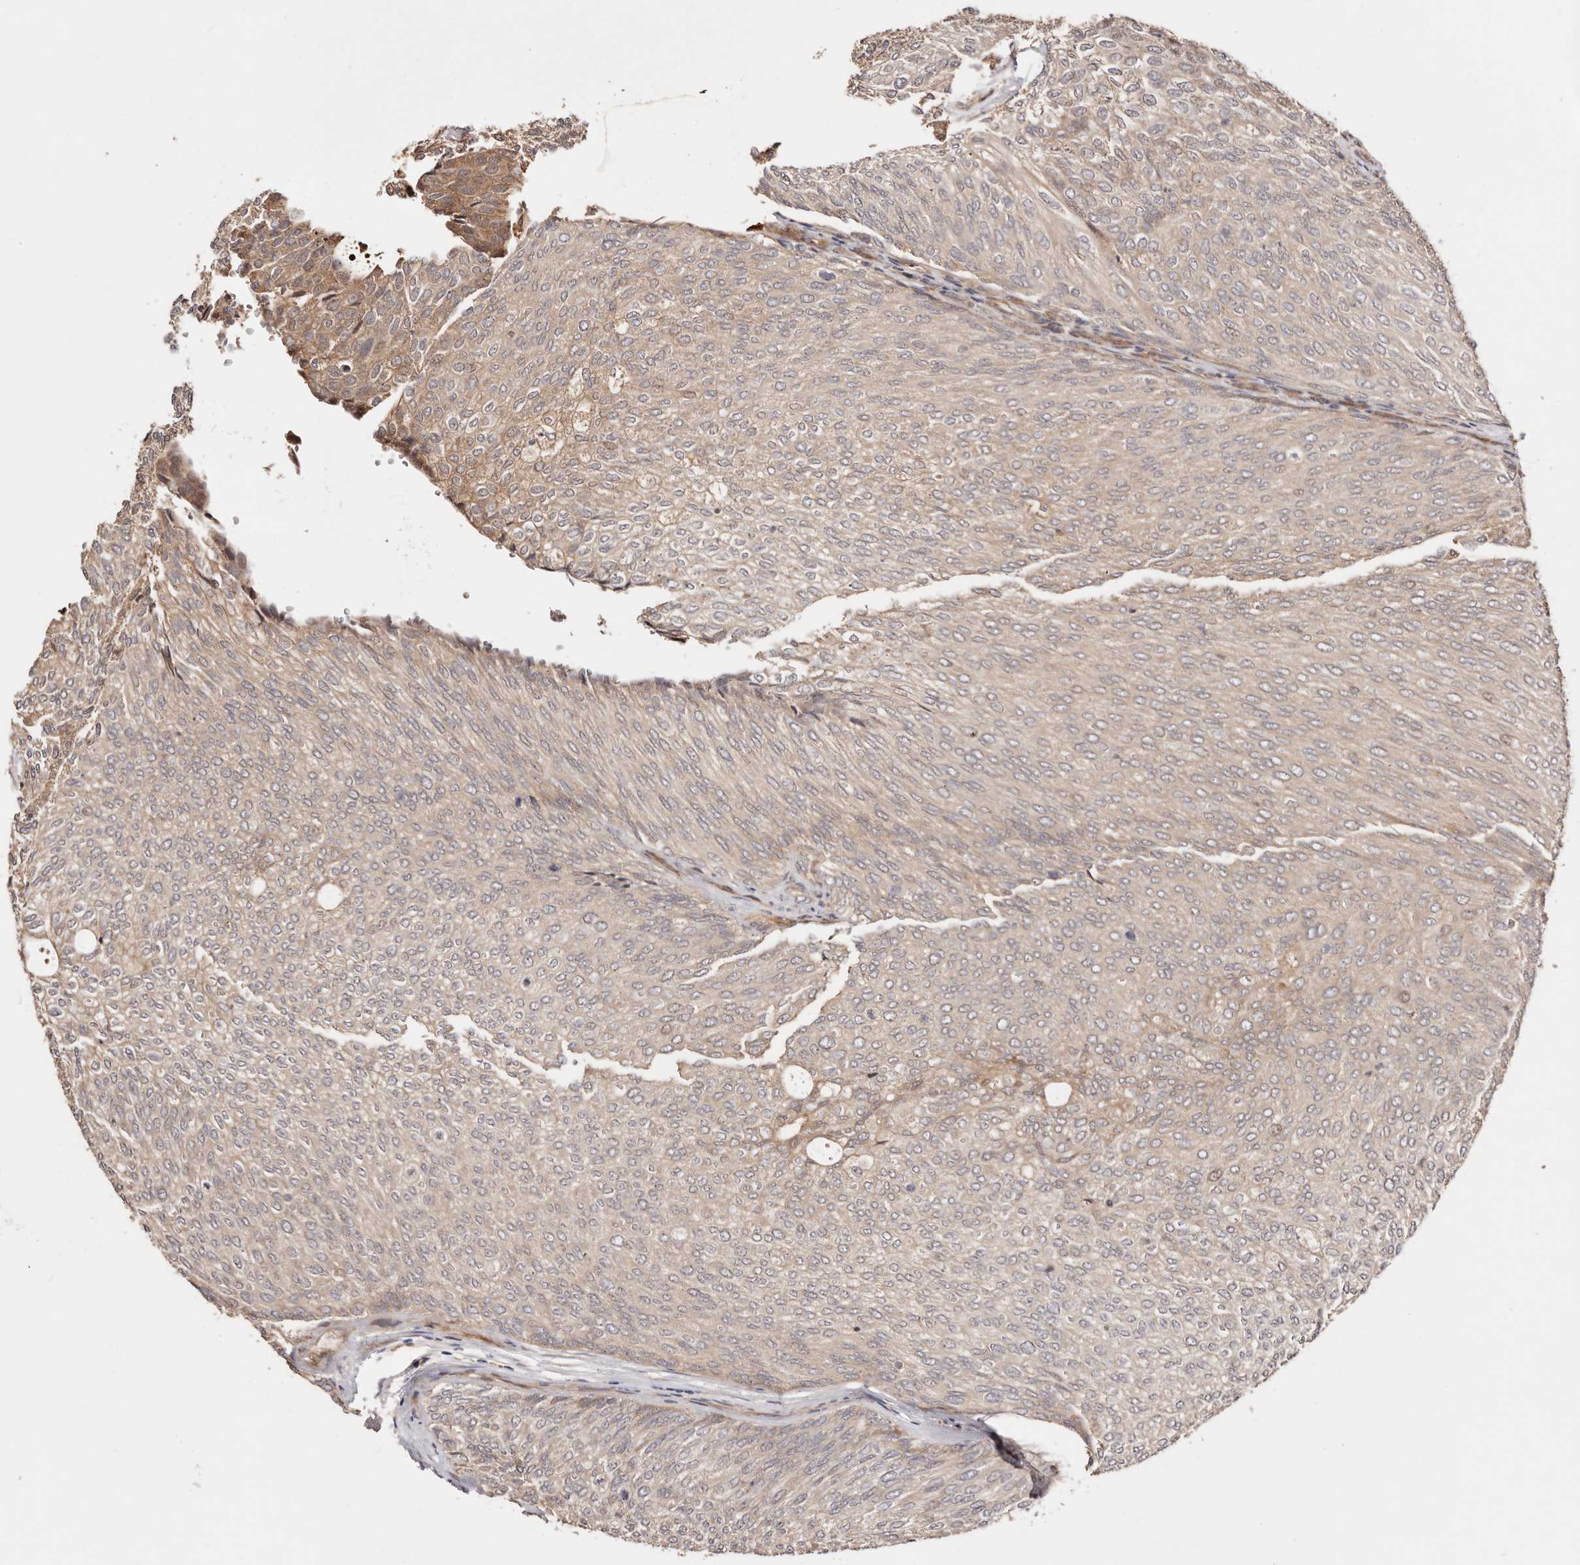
{"staining": {"intensity": "weak", "quantity": "25%-75%", "location": "cytoplasmic/membranous"}, "tissue": "urothelial cancer", "cell_type": "Tumor cells", "image_type": "cancer", "snomed": [{"axis": "morphology", "description": "Urothelial carcinoma, Low grade"}, {"axis": "topography", "description": "Urinary bladder"}], "caption": "Immunohistochemistry image of urothelial cancer stained for a protein (brown), which shows low levels of weak cytoplasmic/membranous staining in about 25%-75% of tumor cells.", "gene": "PTPN22", "patient": {"sex": "female", "age": 79}}